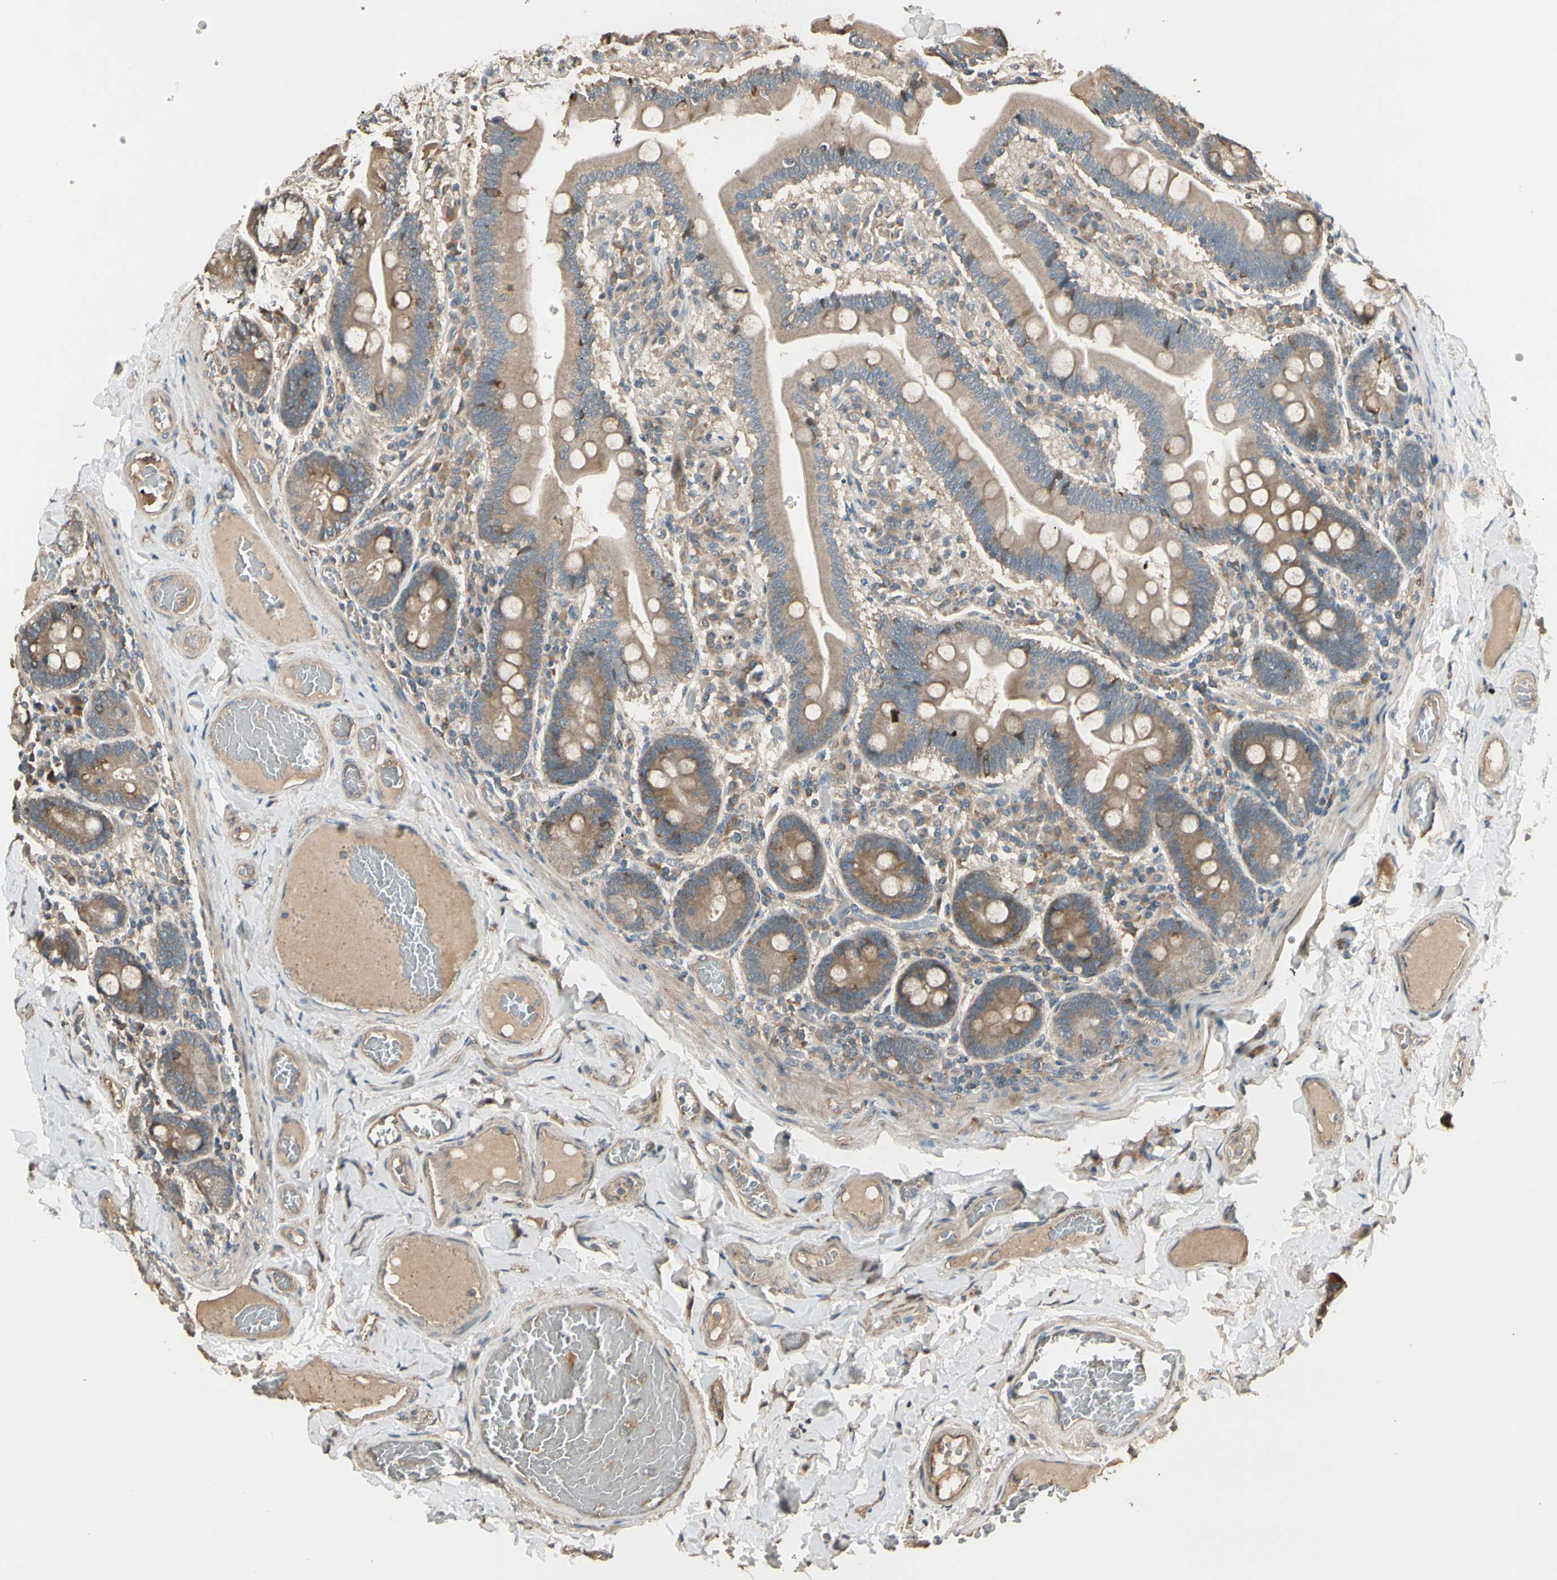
{"staining": {"intensity": "moderate", "quantity": ">75%", "location": "cytoplasmic/membranous"}, "tissue": "duodenum", "cell_type": "Glandular cells", "image_type": "normal", "snomed": [{"axis": "morphology", "description": "Normal tissue, NOS"}, {"axis": "topography", "description": "Duodenum"}], "caption": "Normal duodenum displays moderate cytoplasmic/membranous expression in about >75% of glandular cells, visualized by immunohistochemistry.", "gene": "TNFRSF21", "patient": {"sex": "male", "age": 66}}